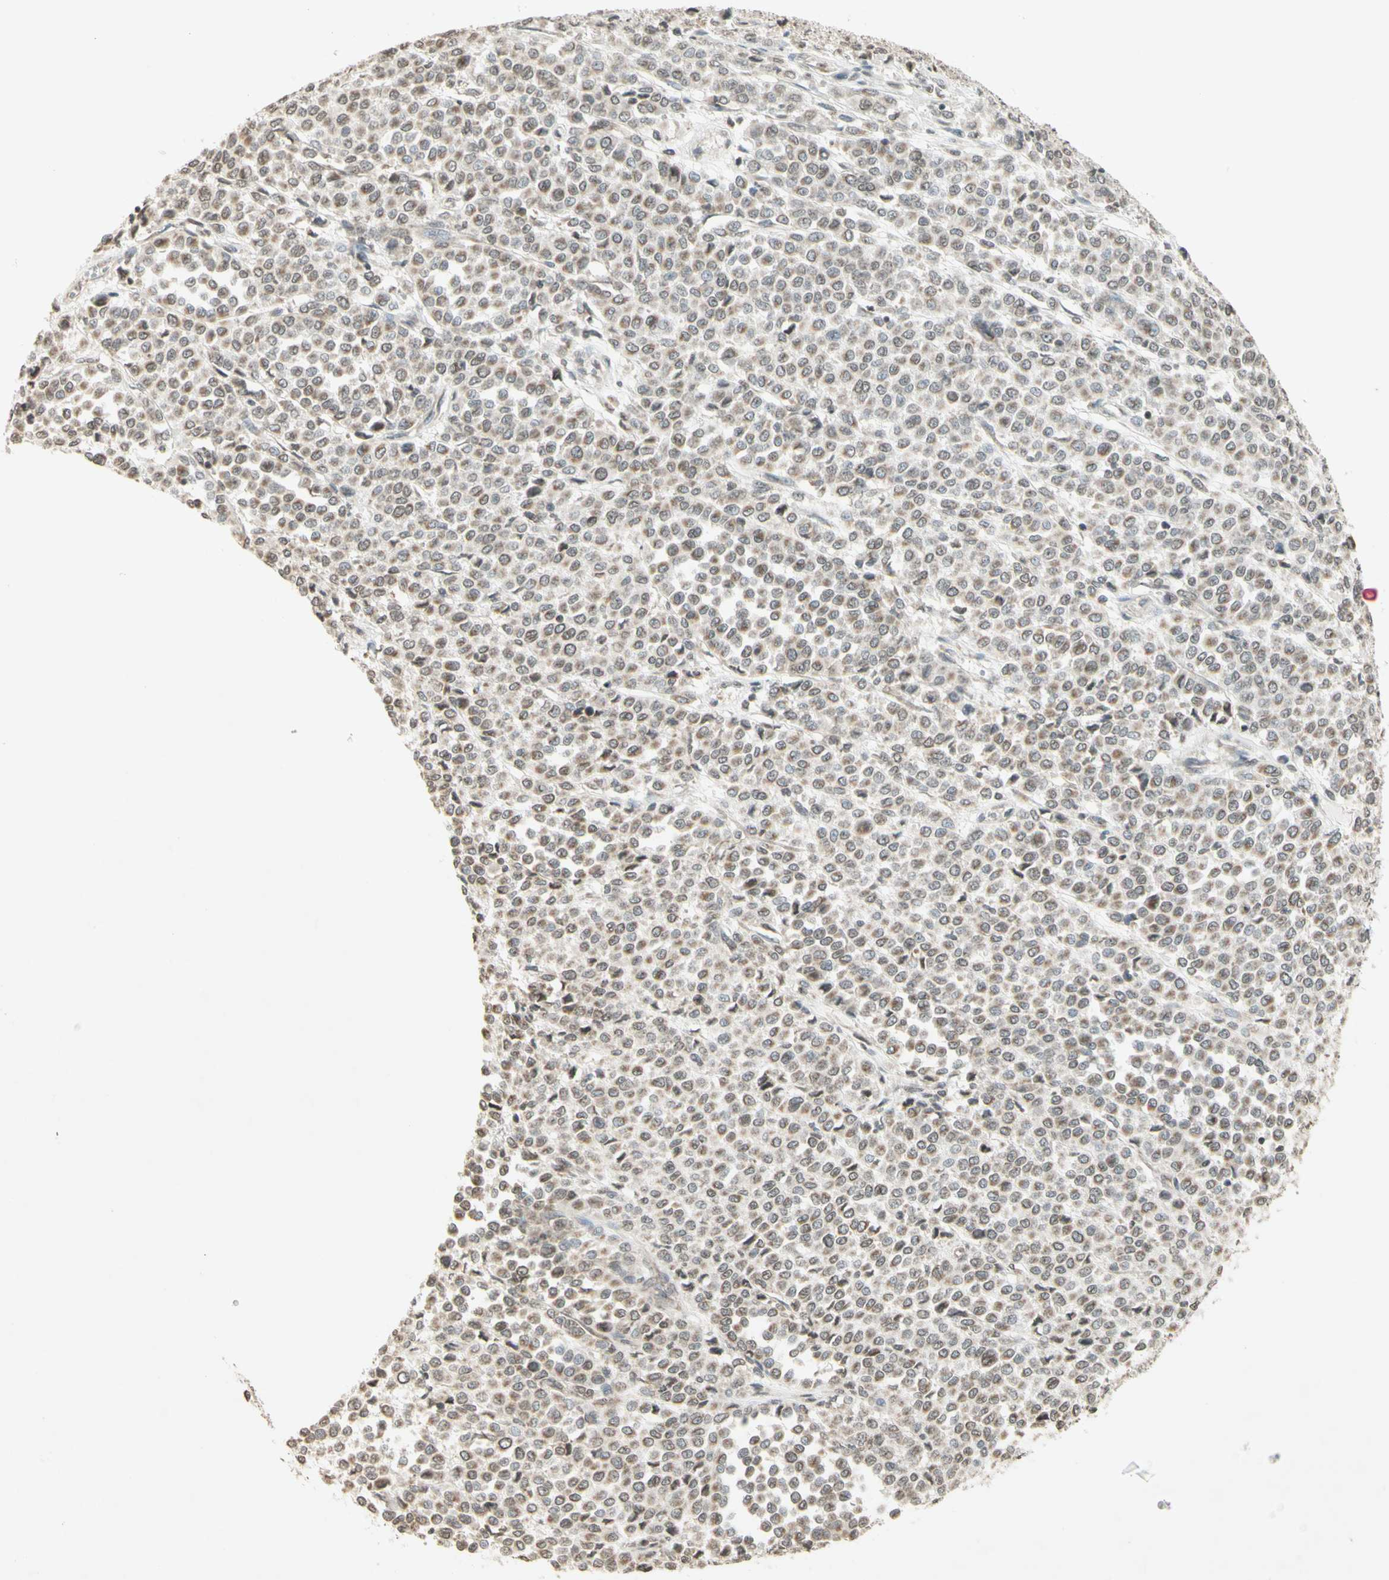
{"staining": {"intensity": "weak", "quantity": "25%-75%", "location": "cytoplasmic/membranous"}, "tissue": "melanoma", "cell_type": "Tumor cells", "image_type": "cancer", "snomed": [{"axis": "morphology", "description": "Malignant melanoma, Metastatic site"}, {"axis": "topography", "description": "Pancreas"}], "caption": "Melanoma stained with immunohistochemistry shows weak cytoplasmic/membranous expression in about 25%-75% of tumor cells.", "gene": "CCNI", "patient": {"sex": "female", "age": 30}}